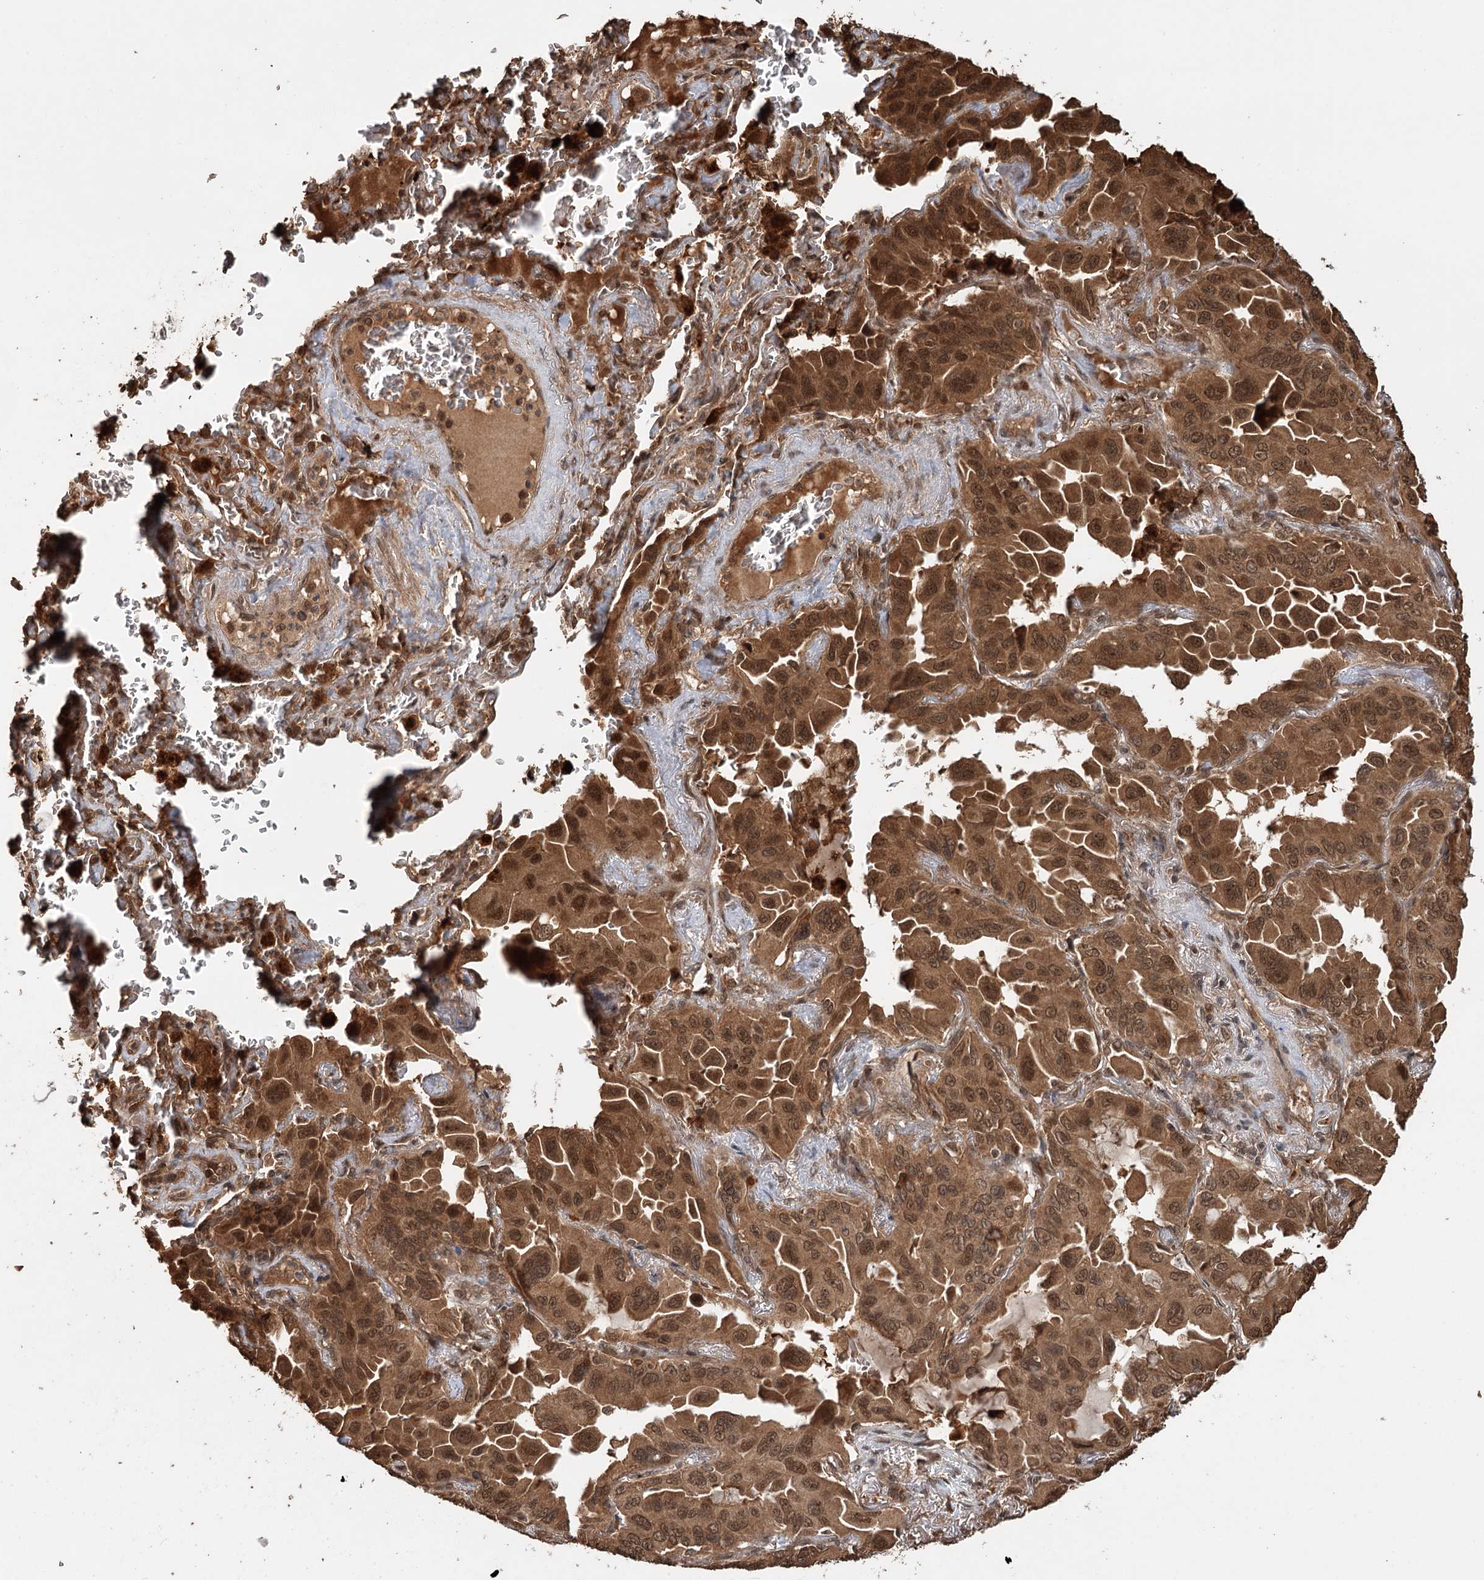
{"staining": {"intensity": "moderate", "quantity": ">75%", "location": "cytoplasmic/membranous,nuclear"}, "tissue": "lung cancer", "cell_type": "Tumor cells", "image_type": "cancer", "snomed": [{"axis": "morphology", "description": "Adenocarcinoma, NOS"}, {"axis": "topography", "description": "Lung"}], "caption": "IHC staining of lung cancer (adenocarcinoma), which exhibits medium levels of moderate cytoplasmic/membranous and nuclear positivity in about >75% of tumor cells indicating moderate cytoplasmic/membranous and nuclear protein staining. The staining was performed using DAB (3,3'-diaminobenzidine) (brown) for protein detection and nuclei were counterstained in hematoxylin (blue).", "gene": "N6AMT1", "patient": {"sex": "male", "age": 64}}